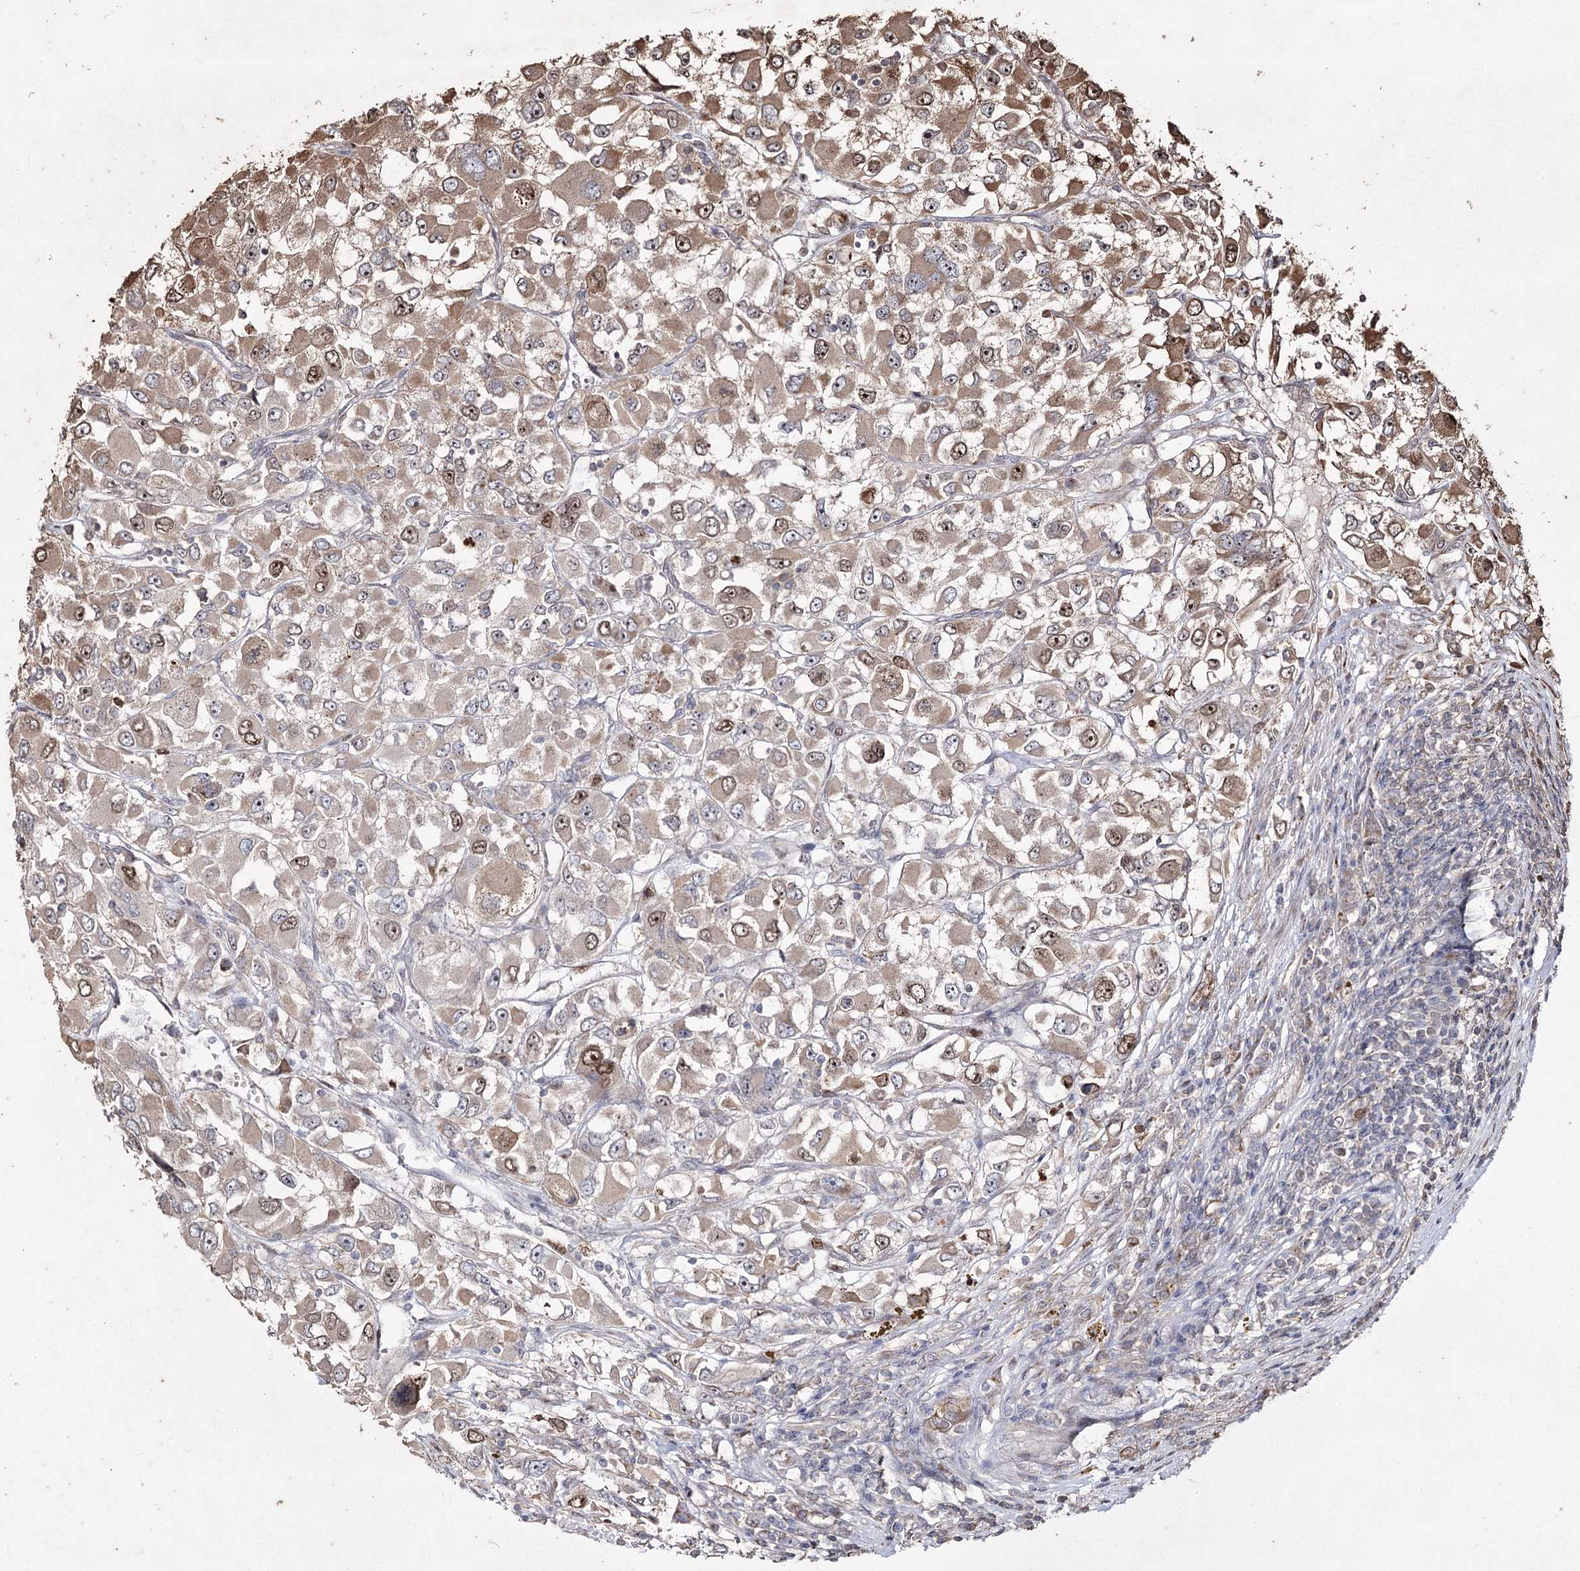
{"staining": {"intensity": "weak", "quantity": ">75%", "location": "cytoplasmic/membranous,nuclear"}, "tissue": "renal cancer", "cell_type": "Tumor cells", "image_type": "cancer", "snomed": [{"axis": "morphology", "description": "Adenocarcinoma, NOS"}, {"axis": "topography", "description": "Kidney"}], "caption": "IHC of human renal cancer demonstrates low levels of weak cytoplasmic/membranous and nuclear expression in about >75% of tumor cells. The staining is performed using DAB (3,3'-diaminobenzidine) brown chromogen to label protein expression. The nuclei are counter-stained blue using hematoxylin.", "gene": "PRC1", "patient": {"sex": "female", "age": 52}}